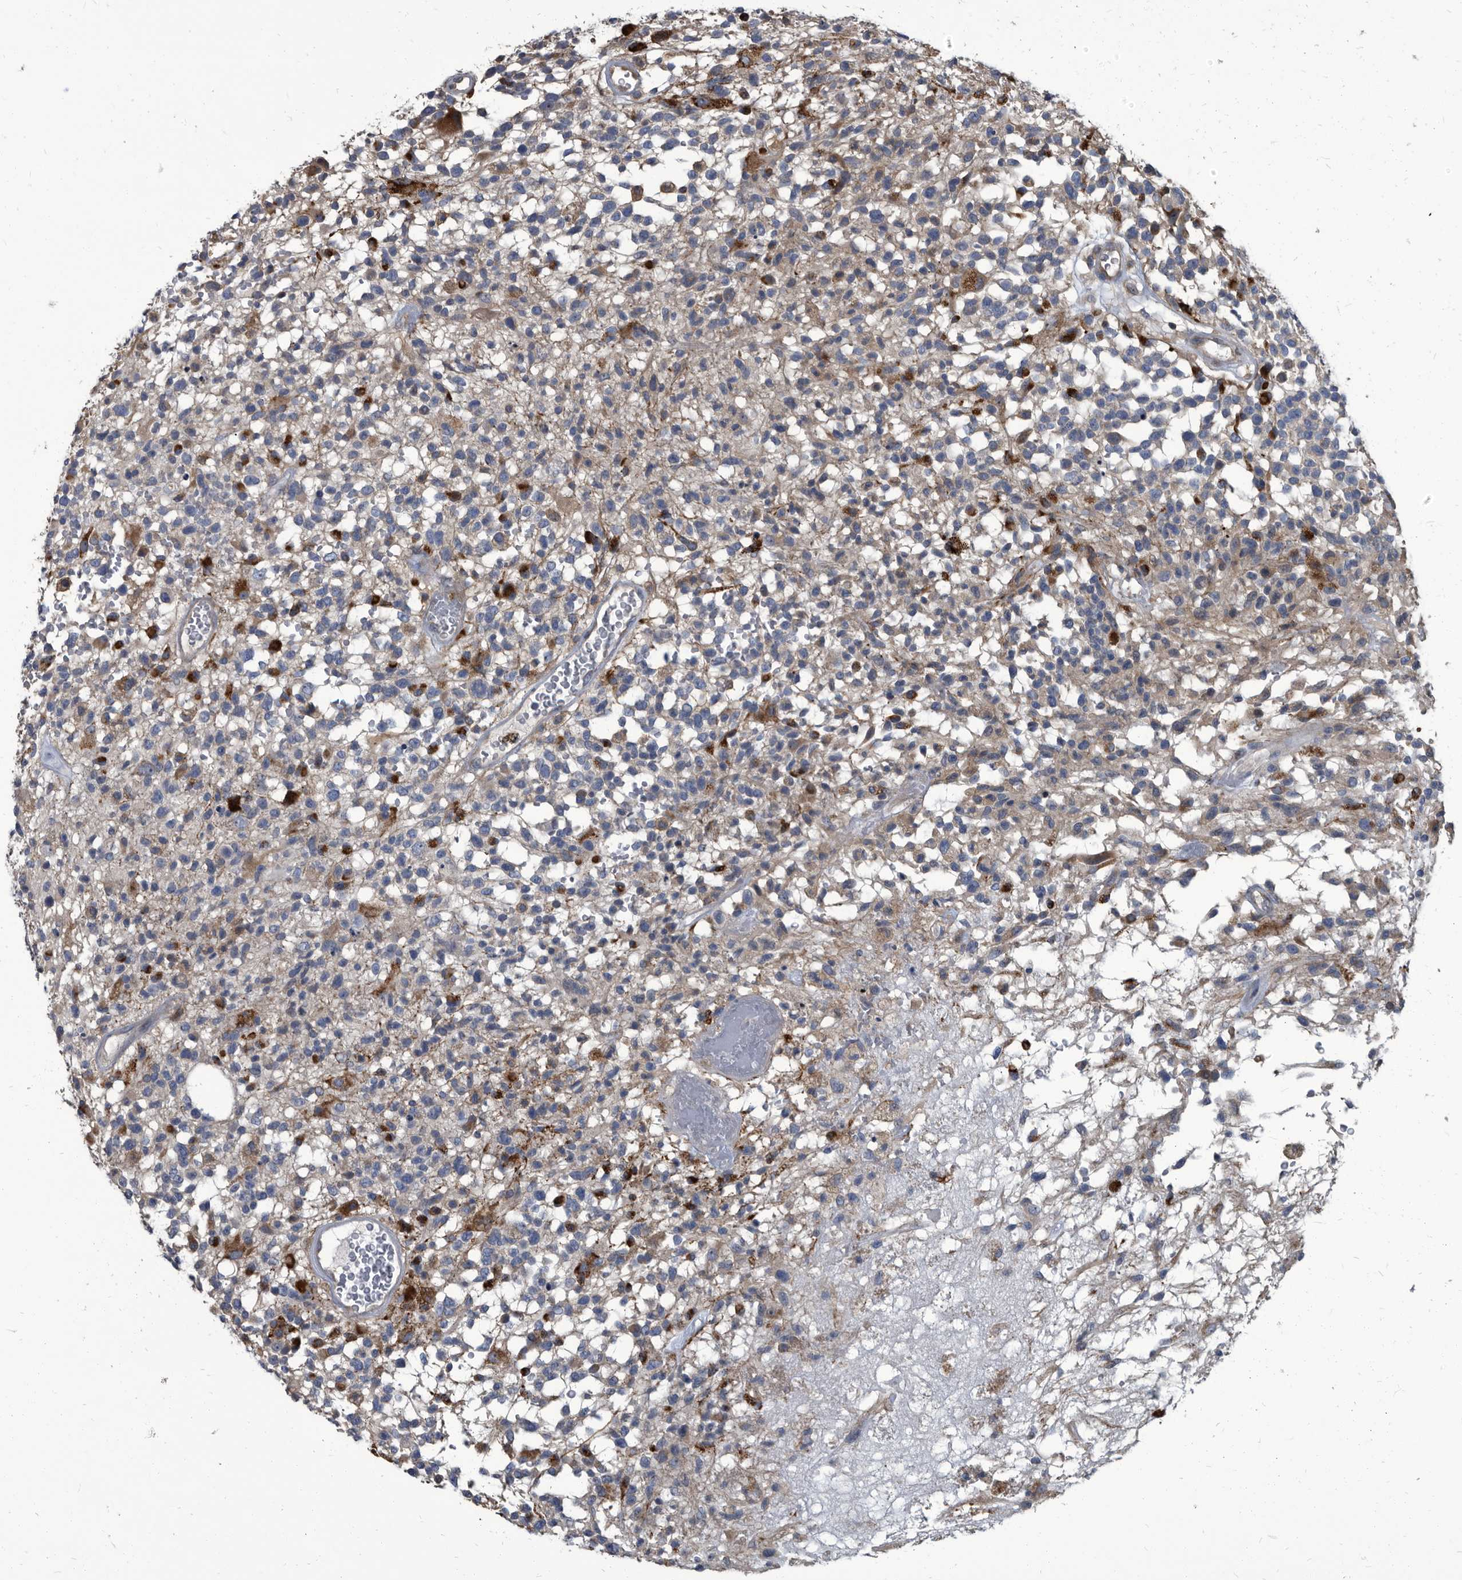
{"staining": {"intensity": "weak", "quantity": "<25%", "location": "cytoplasmic/membranous"}, "tissue": "glioma", "cell_type": "Tumor cells", "image_type": "cancer", "snomed": [{"axis": "morphology", "description": "Glioma, malignant, High grade"}, {"axis": "morphology", "description": "Glioblastoma, NOS"}, {"axis": "topography", "description": "Brain"}], "caption": "Tumor cells show no significant protein staining in glioma.", "gene": "CDV3", "patient": {"sex": "male", "age": 60}}